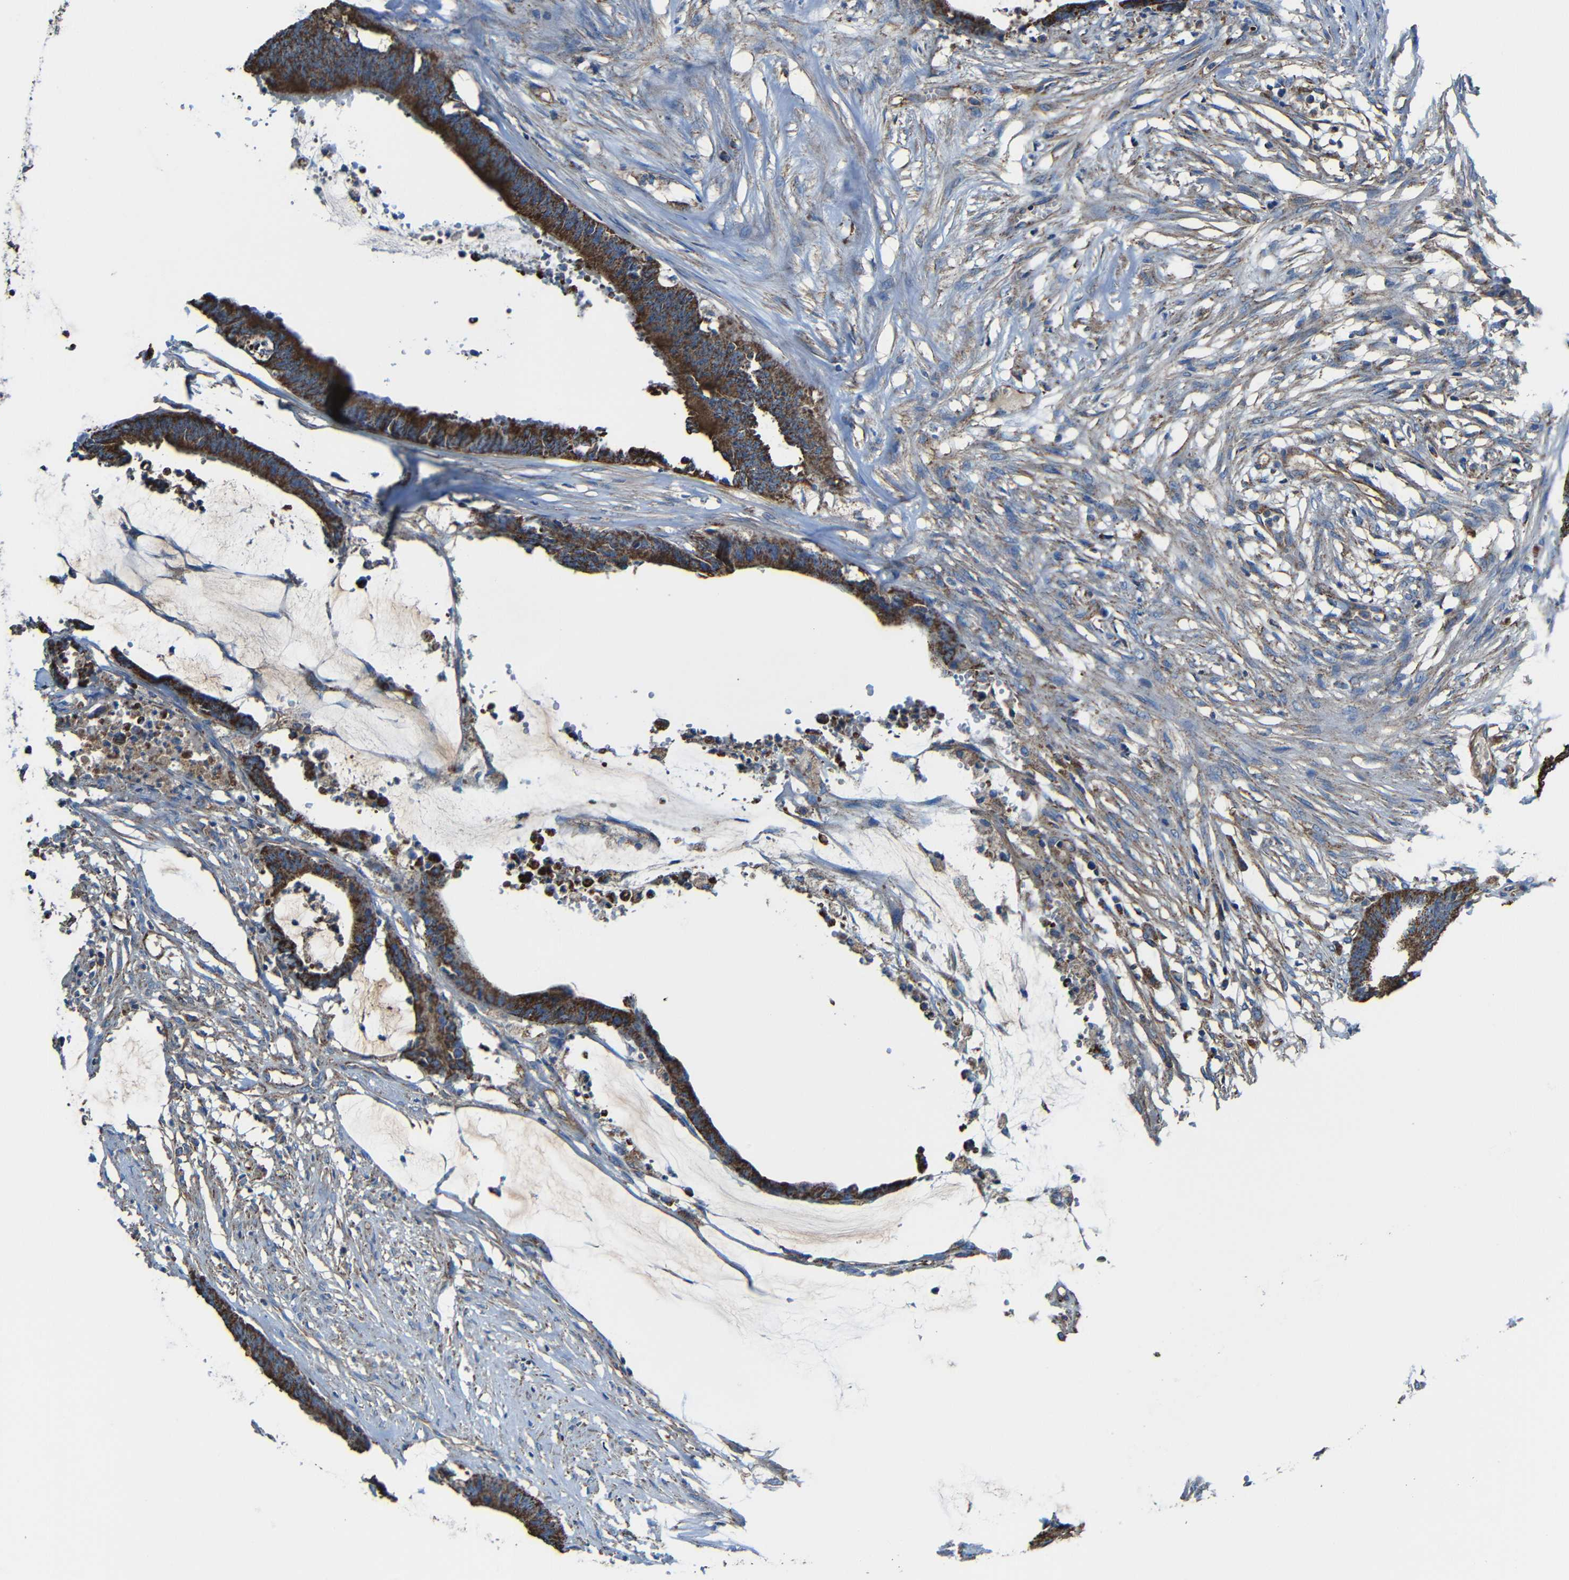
{"staining": {"intensity": "strong", "quantity": ">75%", "location": "cytoplasmic/membranous"}, "tissue": "colorectal cancer", "cell_type": "Tumor cells", "image_type": "cancer", "snomed": [{"axis": "morphology", "description": "Adenocarcinoma, NOS"}, {"axis": "topography", "description": "Rectum"}], "caption": "Protein staining by immunohistochemistry displays strong cytoplasmic/membranous positivity in about >75% of tumor cells in colorectal cancer (adenocarcinoma).", "gene": "INTS6L", "patient": {"sex": "female", "age": 66}}